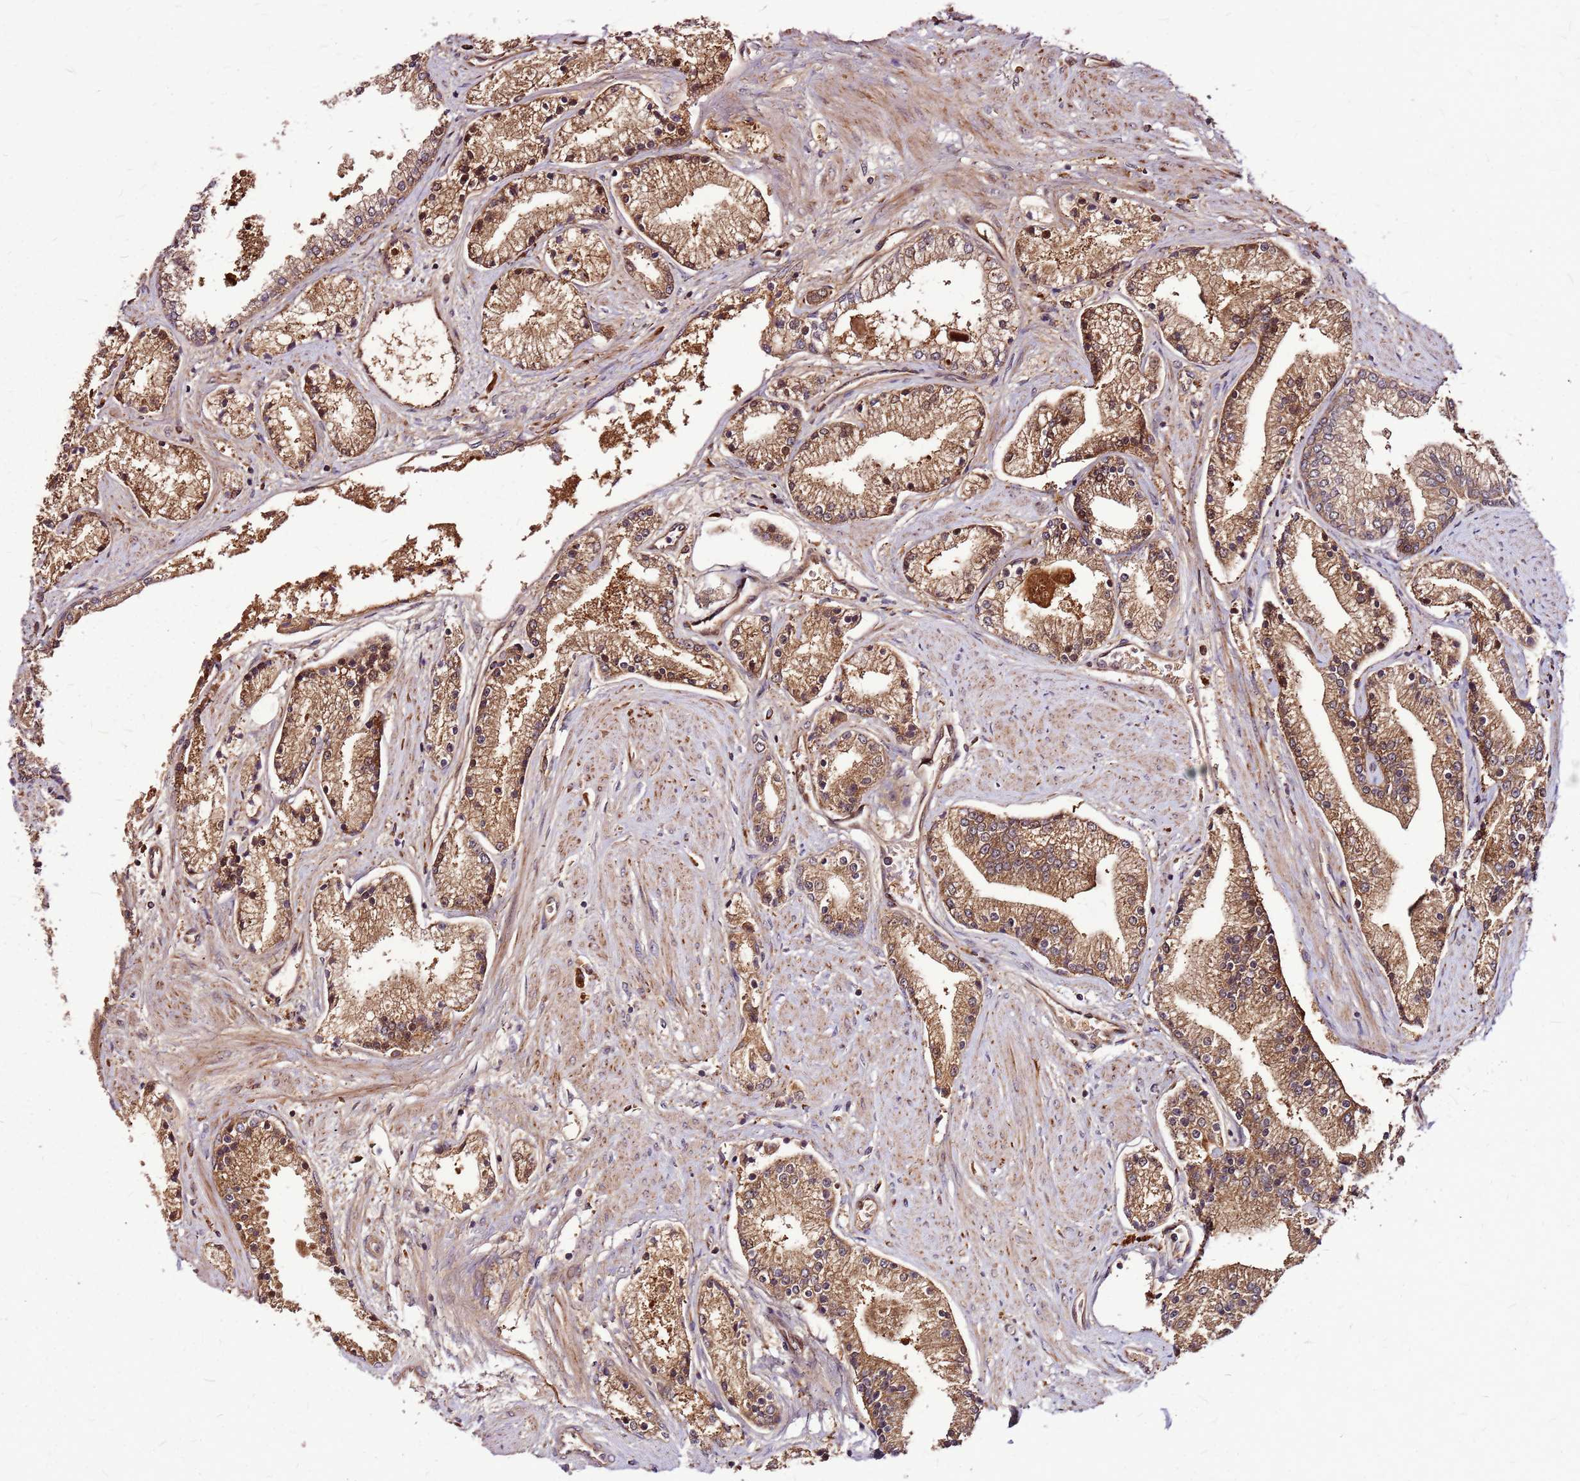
{"staining": {"intensity": "moderate", "quantity": ">75%", "location": "cytoplasmic/membranous,nuclear"}, "tissue": "prostate cancer", "cell_type": "Tumor cells", "image_type": "cancer", "snomed": [{"axis": "morphology", "description": "Adenocarcinoma, High grade"}, {"axis": "topography", "description": "Prostate"}], "caption": "Immunohistochemistry (IHC) (DAB (3,3'-diaminobenzidine)) staining of human adenocarcinoma (high-grade) (prostate) demonstrates moderate cytoplasmic/membranous and nuclear protein staining in about >75% of tumor cells. Nuclei are stained in blue.", "gene": "LYPLAL1", "patient": {"sex": "male", "age": 67}}